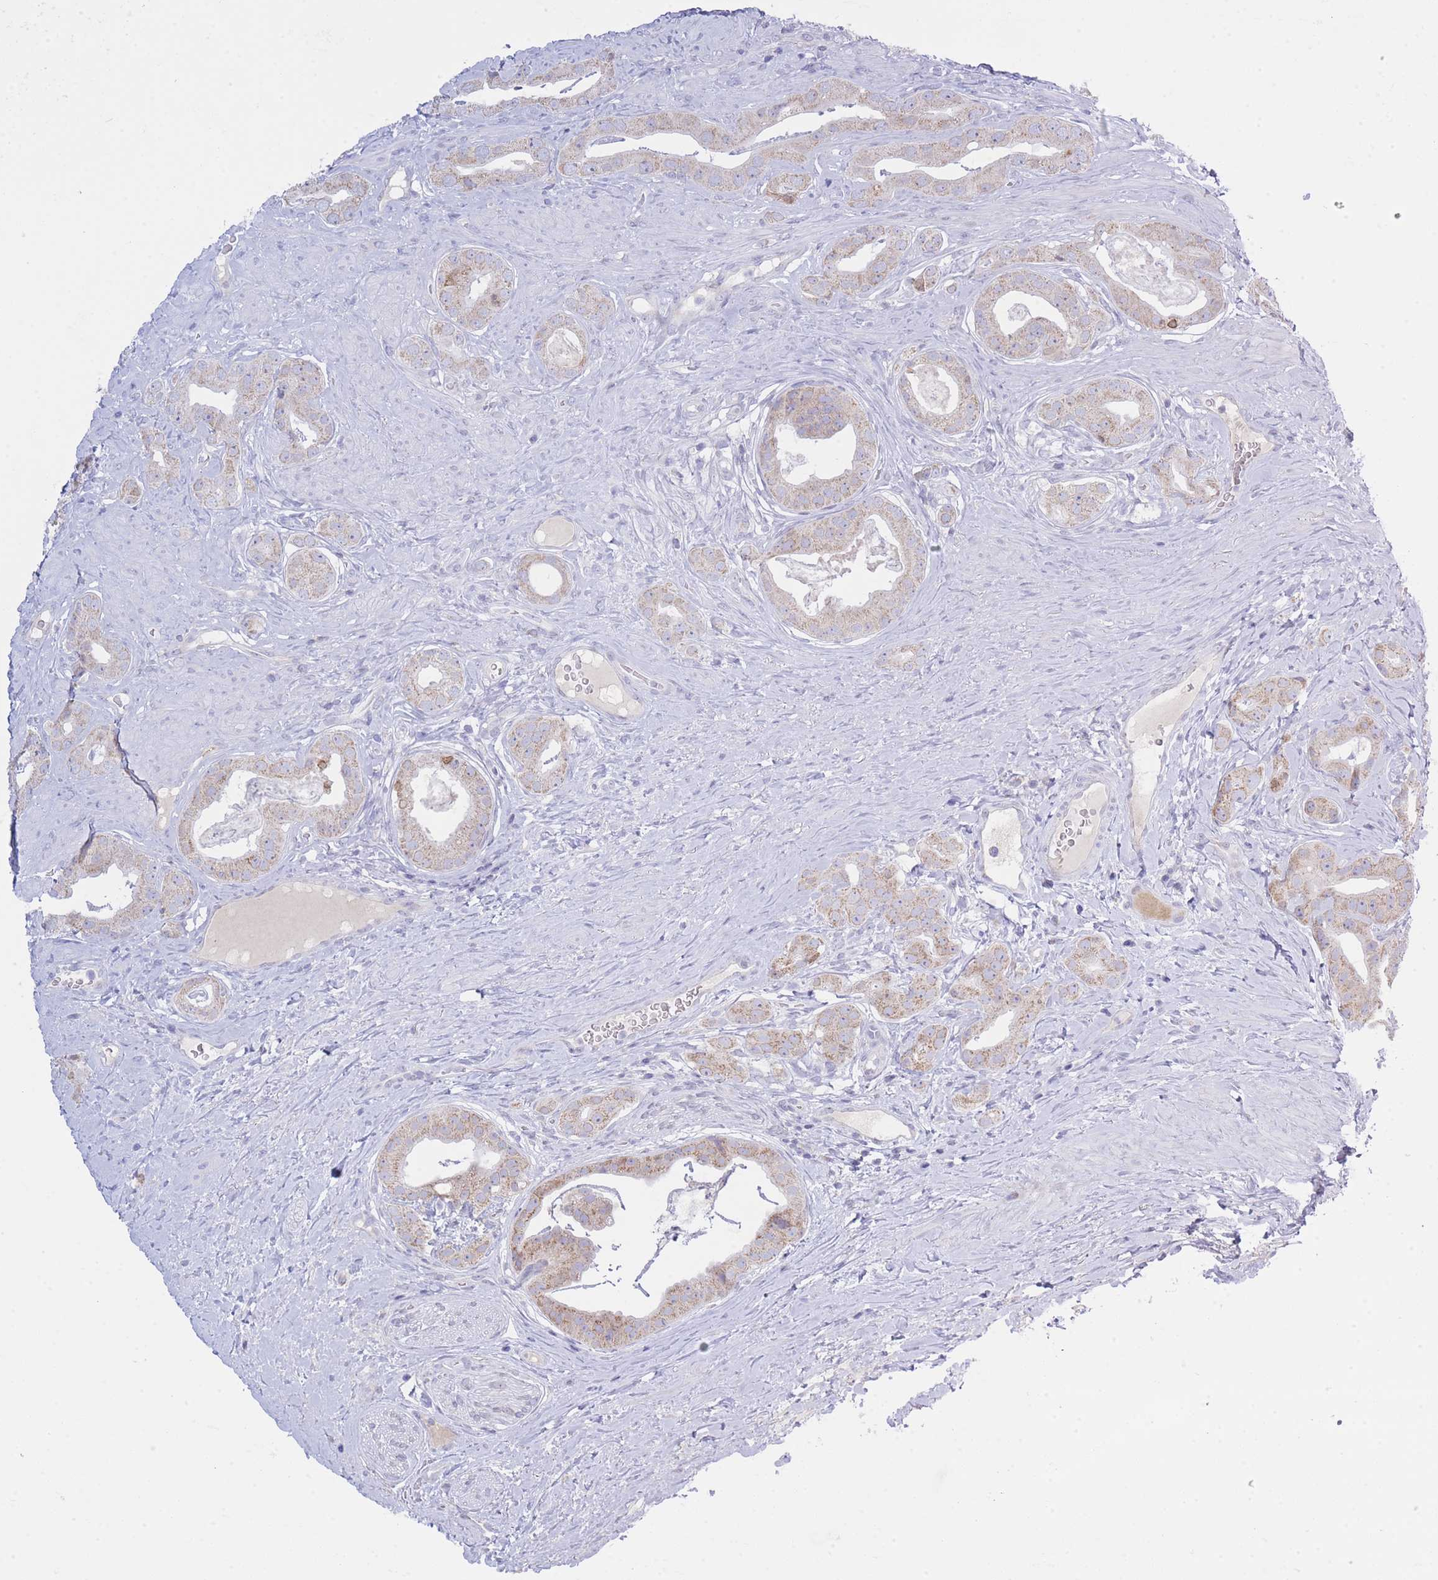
{"staining": {"intensity": "moderate", "quantity": "25%-75%", "location": "cytoplasmic/membranous"}, "tissue": "prostate cancer", "cell_type": "Tumor cells", "image_type": "cancer", "snomed": [{"axis": "morphology", "description": "Adenocarcinoma, High grade"}, {"axis": "topography", "description": "Prostate"}], "caption": "Immunohistochemical staining of human prostate high-grade adenocarcinoma shows moderate cytoplasmic/membranous protein staining in about 25%-75% of tumor cells.", "gene": "NANP", "patient": {"sex": "male", "age": 63}}